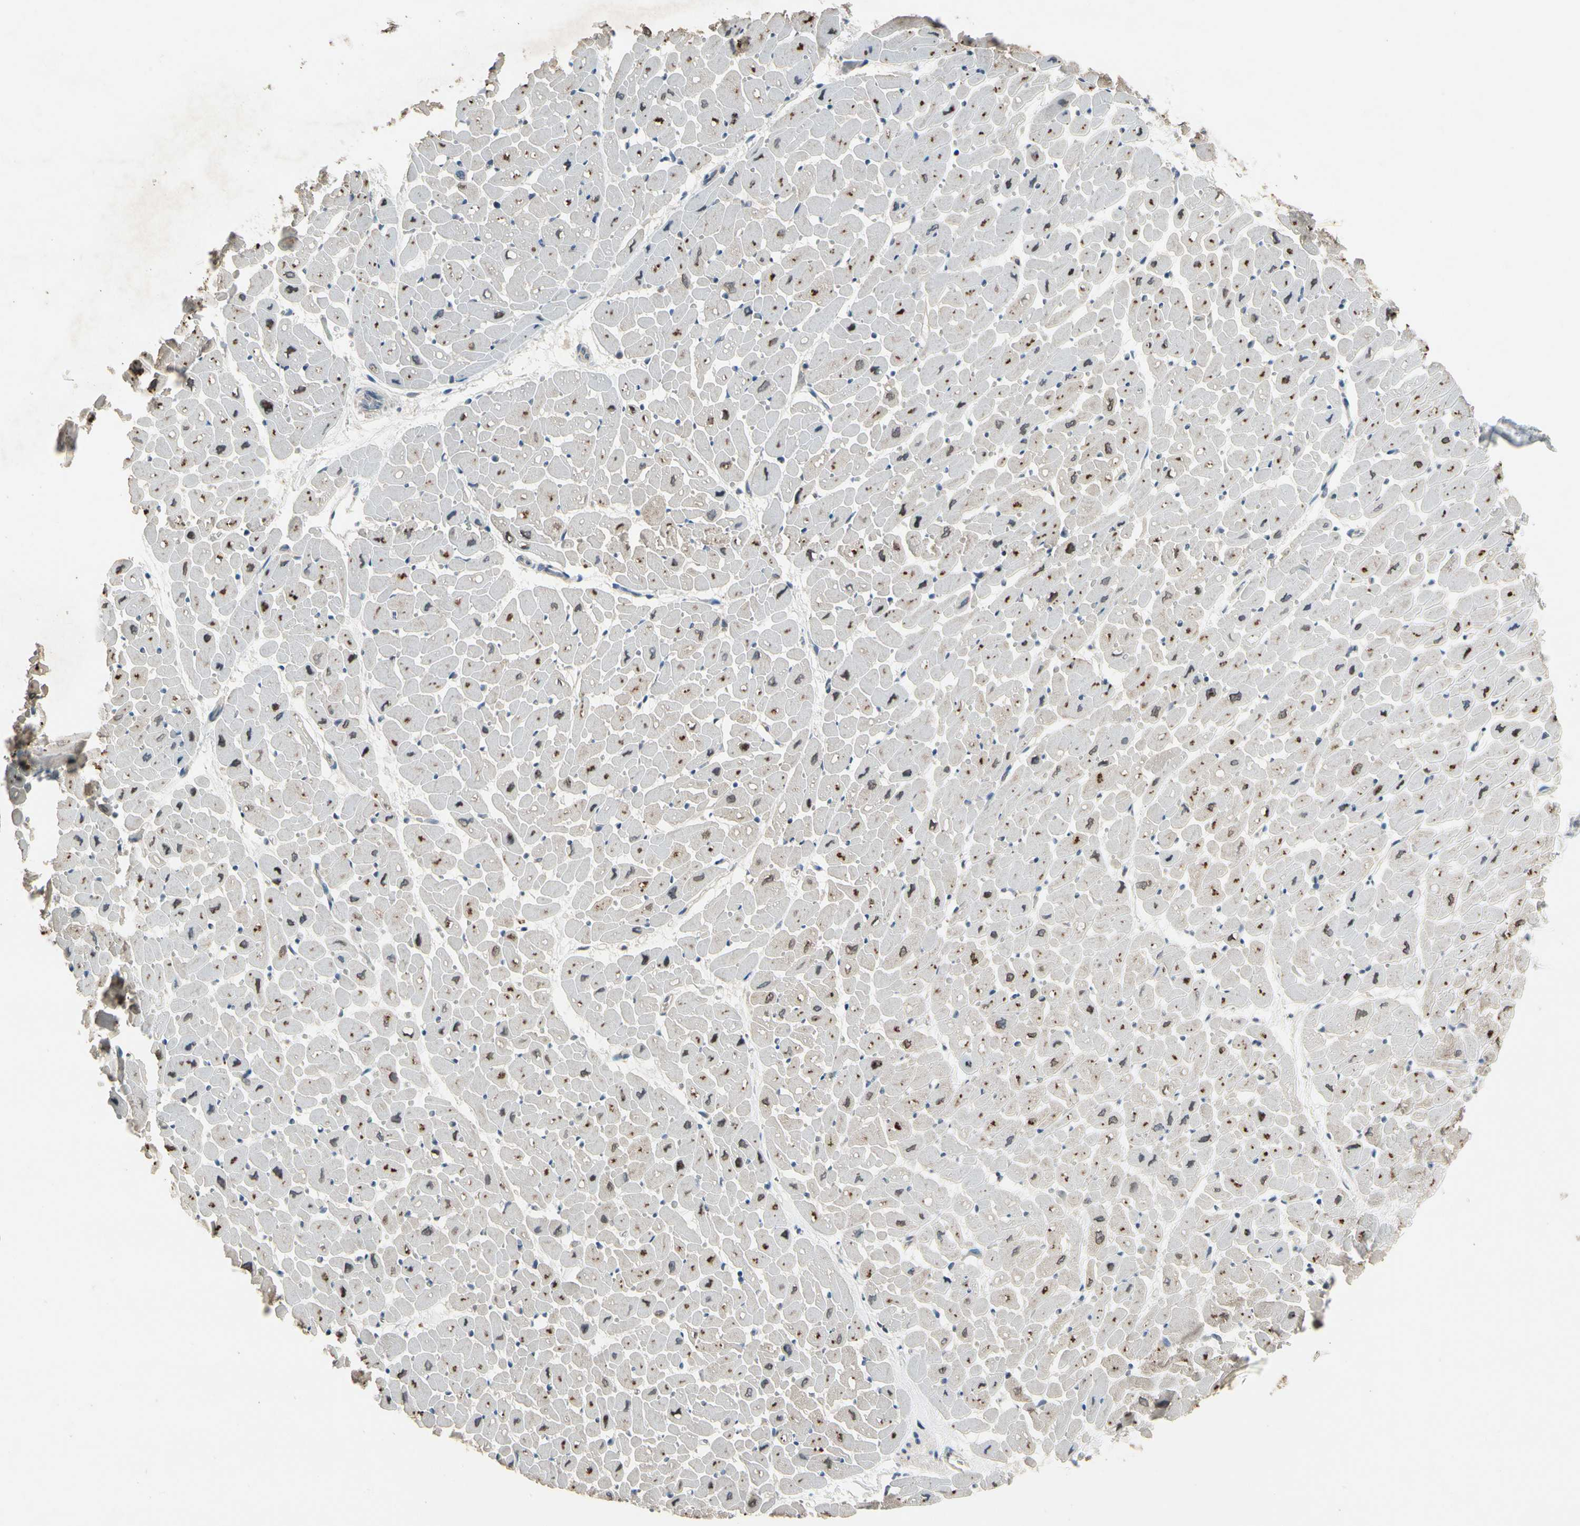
{"staining": {"intensity": "strong", "quantity": "25%-75%", "location": "cytoplasmic/membranous"}, "tissue": "heart muscle", "cell_type": "Cardiomyocytes", "image_type": "normal", "snomed": [{"axis": "morphology", "description": "Normal tissue, NOS"}, {"axis": "topography", "description": "Heart"}], "caption": "This image demonstrates immunohistochemistry (IHC) staining of benign human heart muscle, with high strong cytoplasmic/membranous positivity in approximately 25%-75% of cardiomyocytes.", "gene": "NMI", "patient": {"sex": "male", "age": 45}}